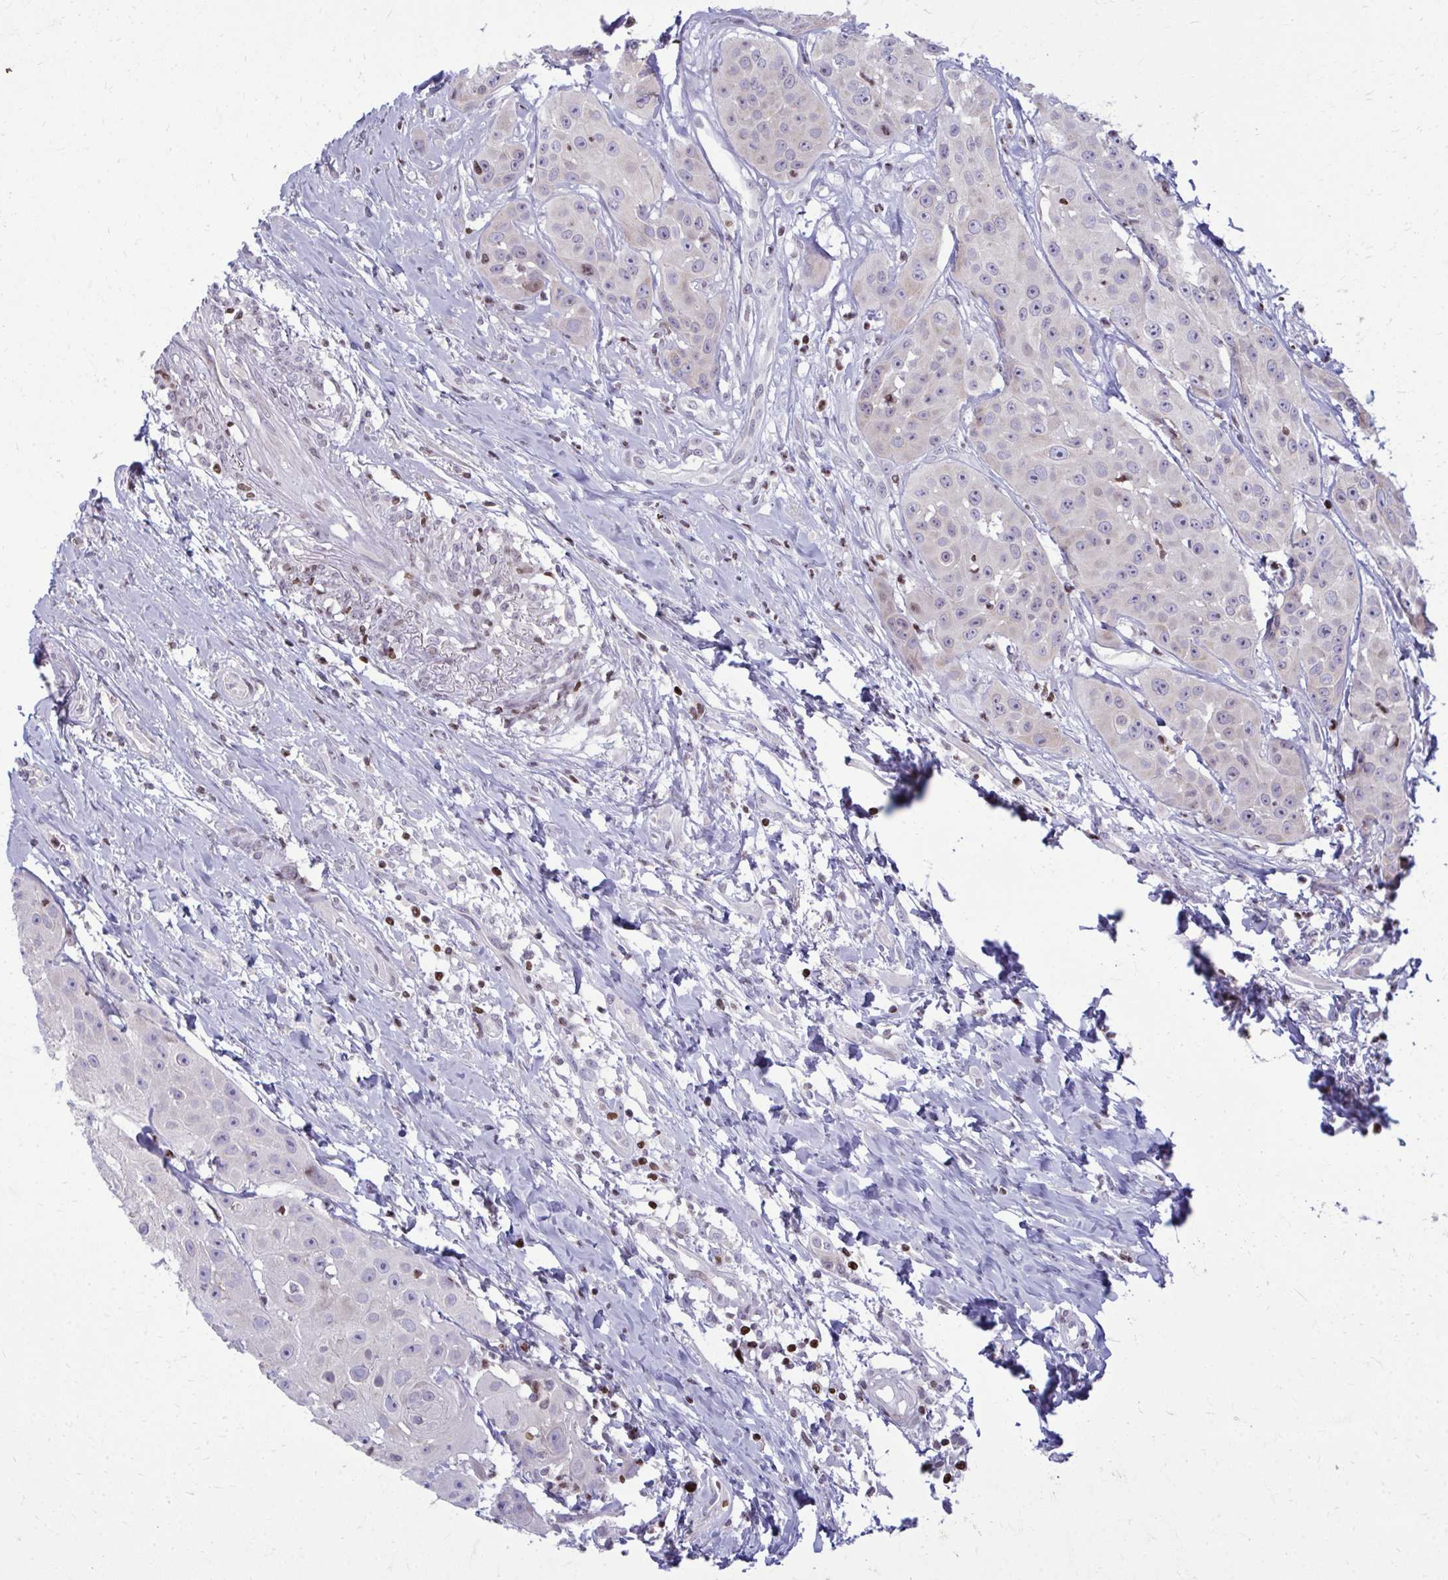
{"staining": {"intensity": "negative", "quantity": "none", "location": "none"}, "tissue": "head and neck cancer", "cell_type": "Tumor cells", "image_type": "cancer", "snomed": [{"axis": "morphology", "description": "Squamous cell carcinoma, NOS"}, {"axis": "topography", "description": "Head-Neck"}], "caption": "IHC micrograph of human squamous cell carcinoma (head and neck) stained for a protein (brown), which demonstrates no expression in tumor cells.", "gene": "AP5M1", "patient": {"sex": "male", "age": 83}}